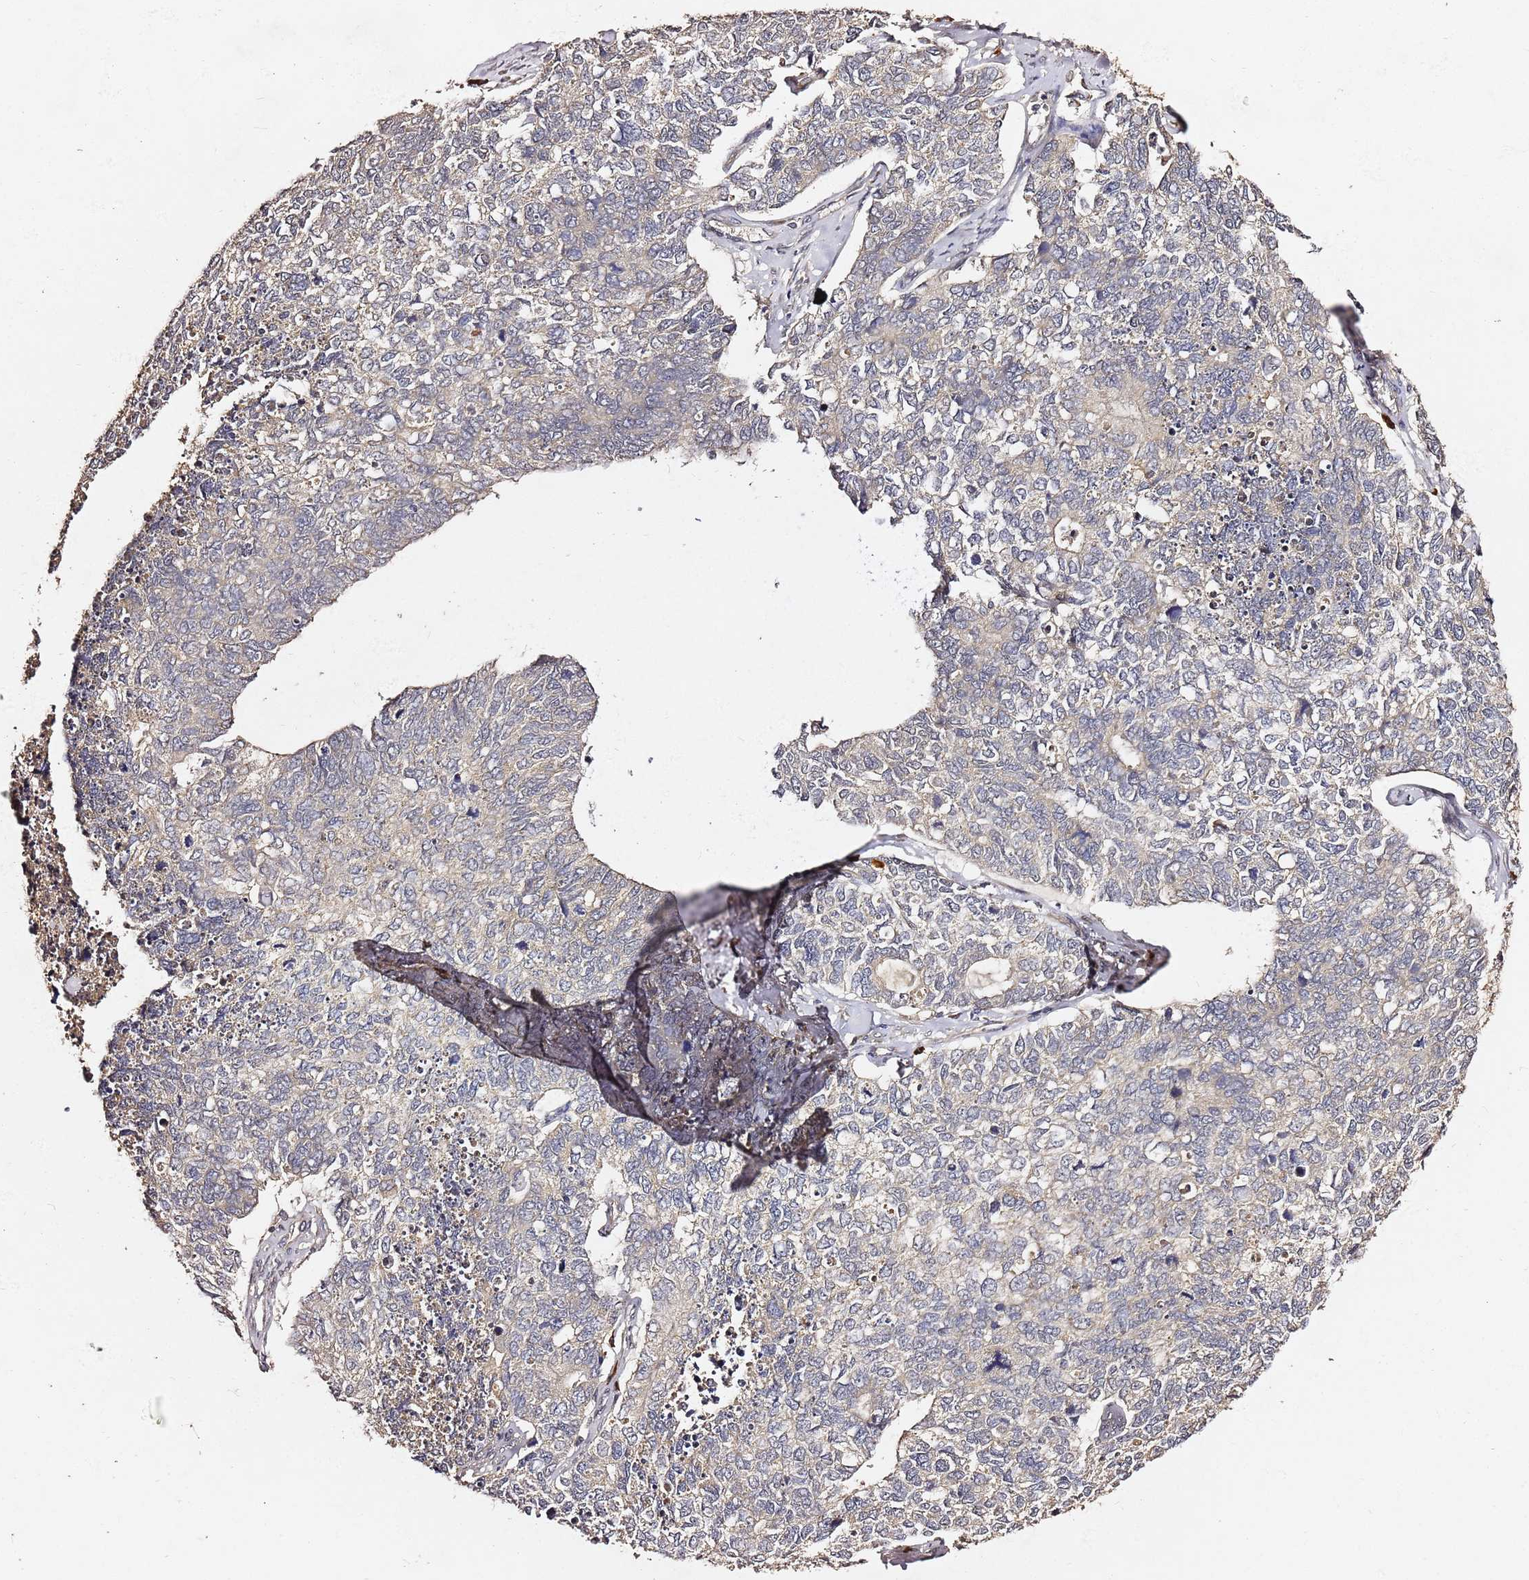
{"staining": {"intensity": "negative", "quantity": "none", "location": "none"}, "tissue": "cervical cancer", "cell_type": "Tumor cells", "image_type": "cancer", "snomed": [{"axis": "morphology", "description": "Squamous cell carcinoma, NOS"}, {"axis": "topography", "description": "Cervix"}], "caption": "DAB (3,3'-diaminobenzidine) immunohistochemical staining of squamous cell carcinoma (cervical) demonstrates no significant staining in tumor cells. The staining was performed using DAB to visualize the protein expression in brown, while the nuclei were stained in blue with hematoxylin (Magnification: 20x).", "gene": "C6orf136", "patient": {"sex": "female", "age": 63}}